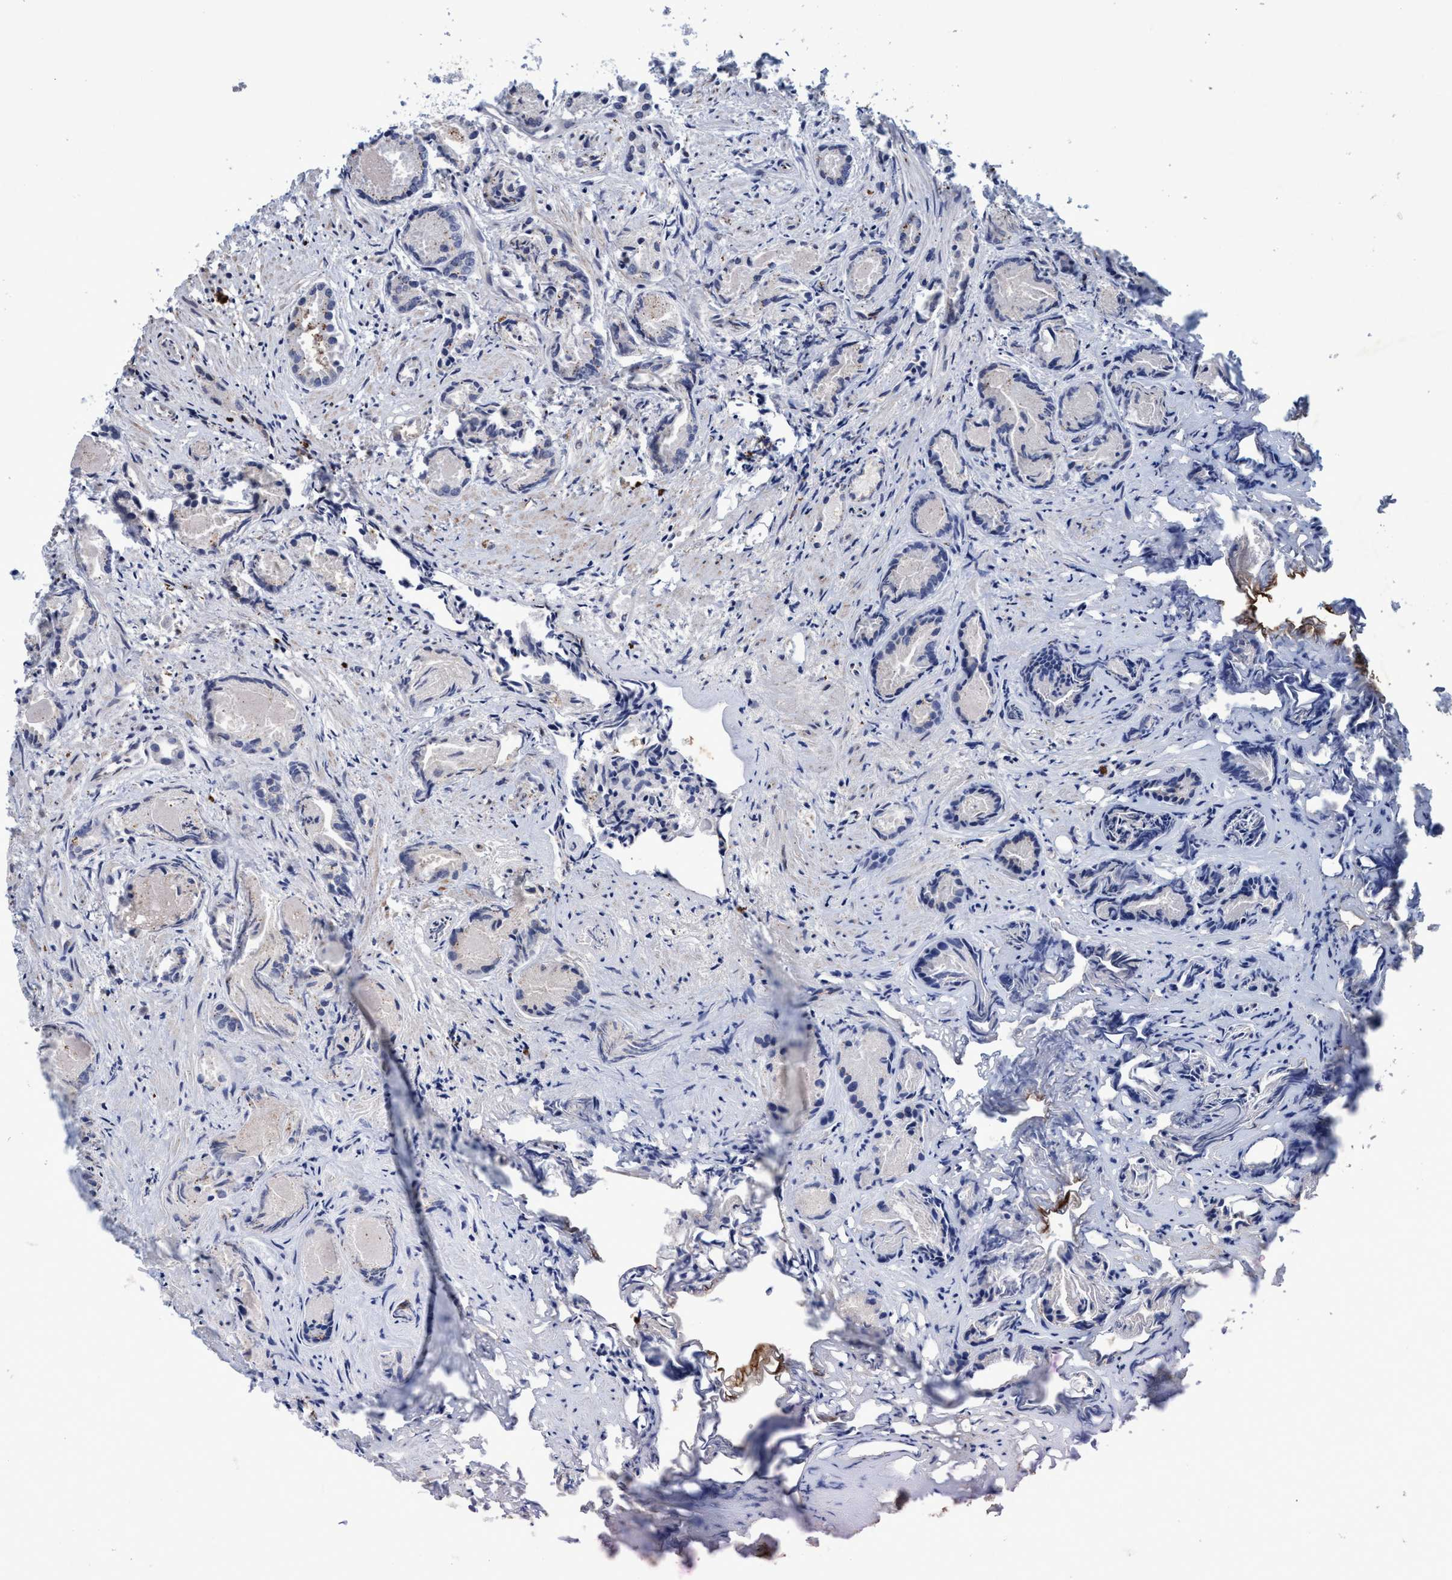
{"staining": {"intensity": "negative", "quantity": "none", "location": "none"}, "tissue": "prostate cancer", "cell_type": "Tumor cells", "image_type": "cancer", "snomed": [{"axis": "morphology", "description": "Adenocarcinoma, Low grade"}, {"axis": "topography", "description": "Prostate"}], "caption": "Protein analysis of prostate cancer shows no significant positivity in tumor cells.", "gene": "GRB14", "patient": {"sex": "male", "age": 72}}